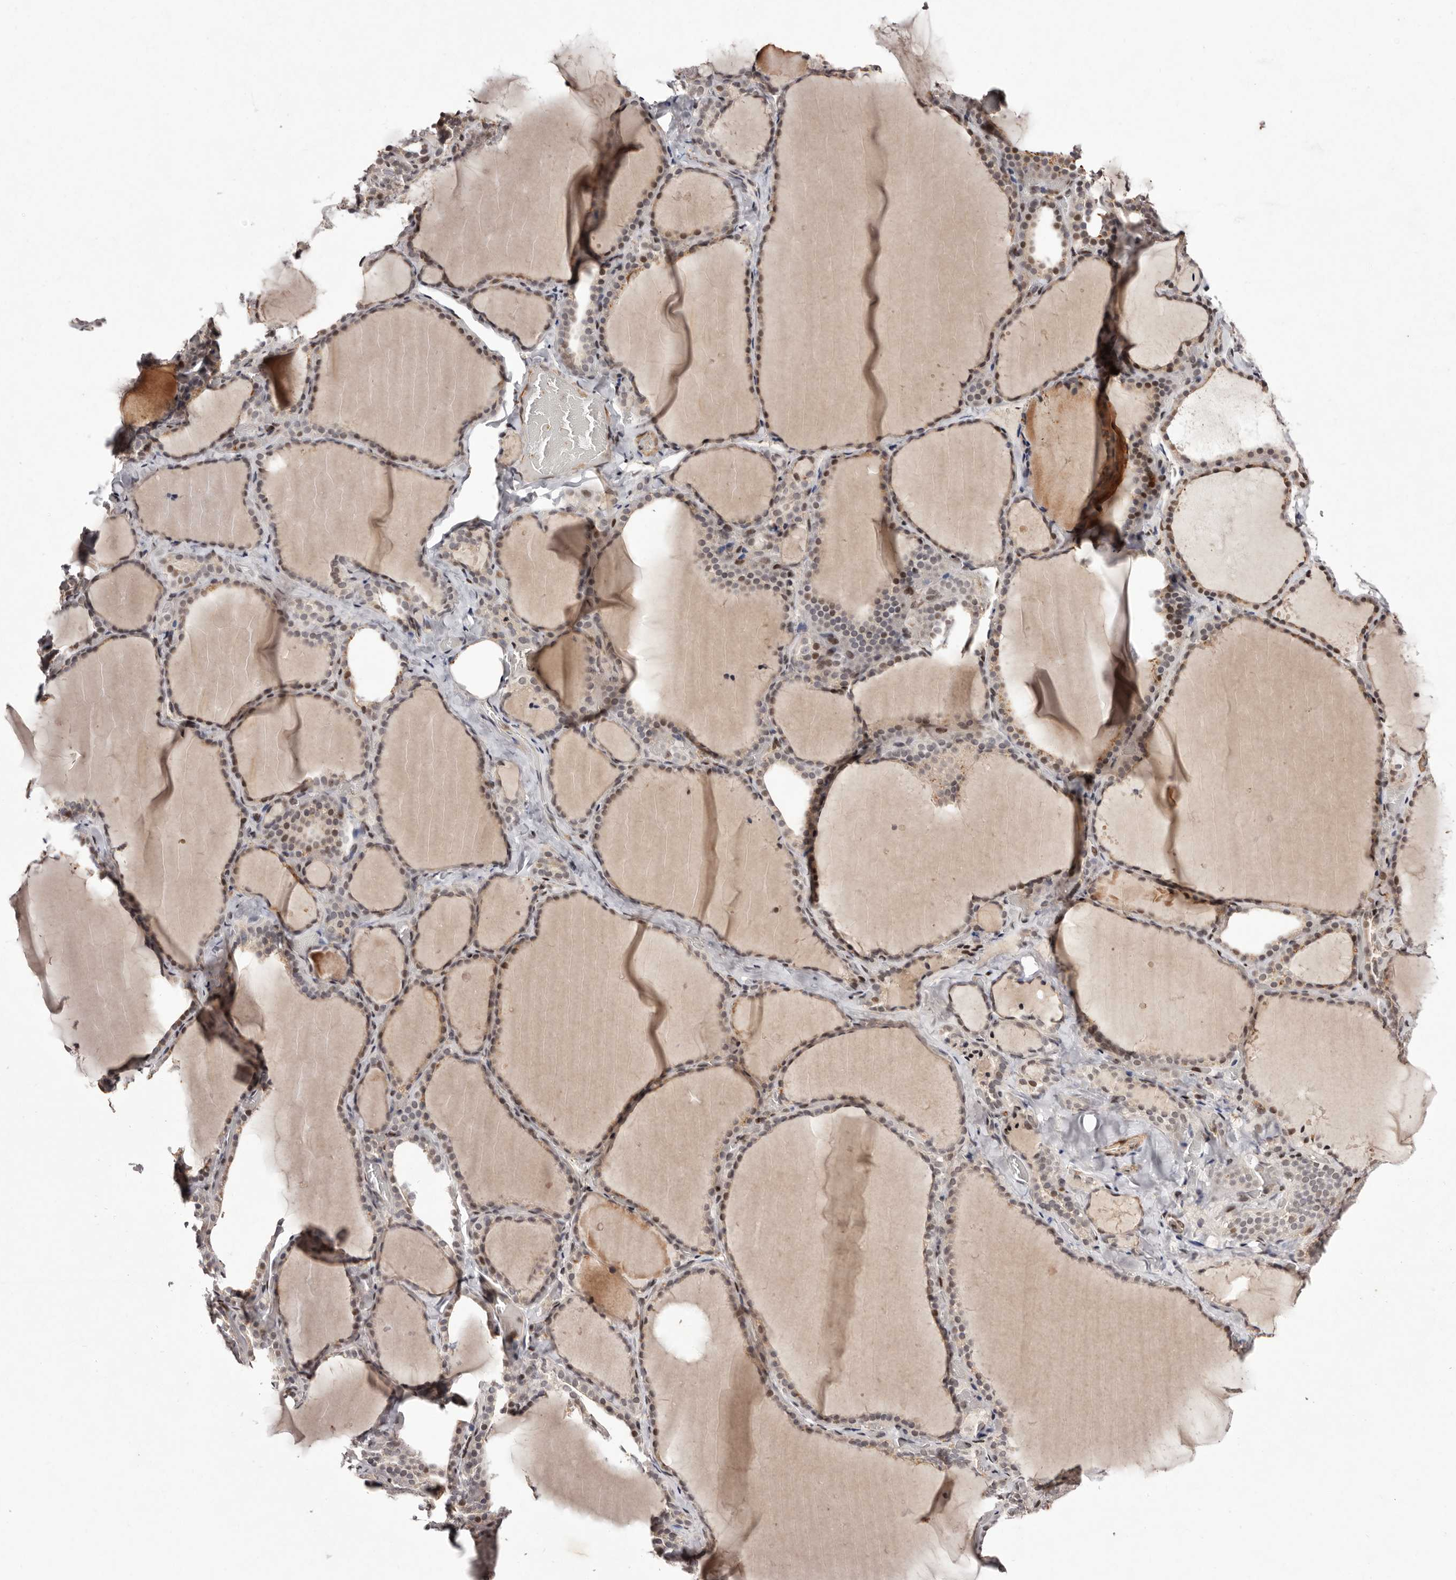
{"staining": {"intensity": "weak", "quantity": "25%-75%", "location": "cytoplasmic/membranous,nuclear"}, "tissue": "thyroid gland", "cell_type": "Glandular cells", "image_type": "normal", "snomed": [{"axis": "morphology", "description": "Normal tissue, NOS"}, {"axis": "topography", "description": "Thyroid gland"}], "caption": "Brown immunohistochemical staining in unremarkable thyroid gland shows weak cytoplasmic/membranous,nuclear positivity in approximately 25%-75% of glandular cells.", "gene": "FBXO5", "patient": {"sex": "female", "age": 22}}